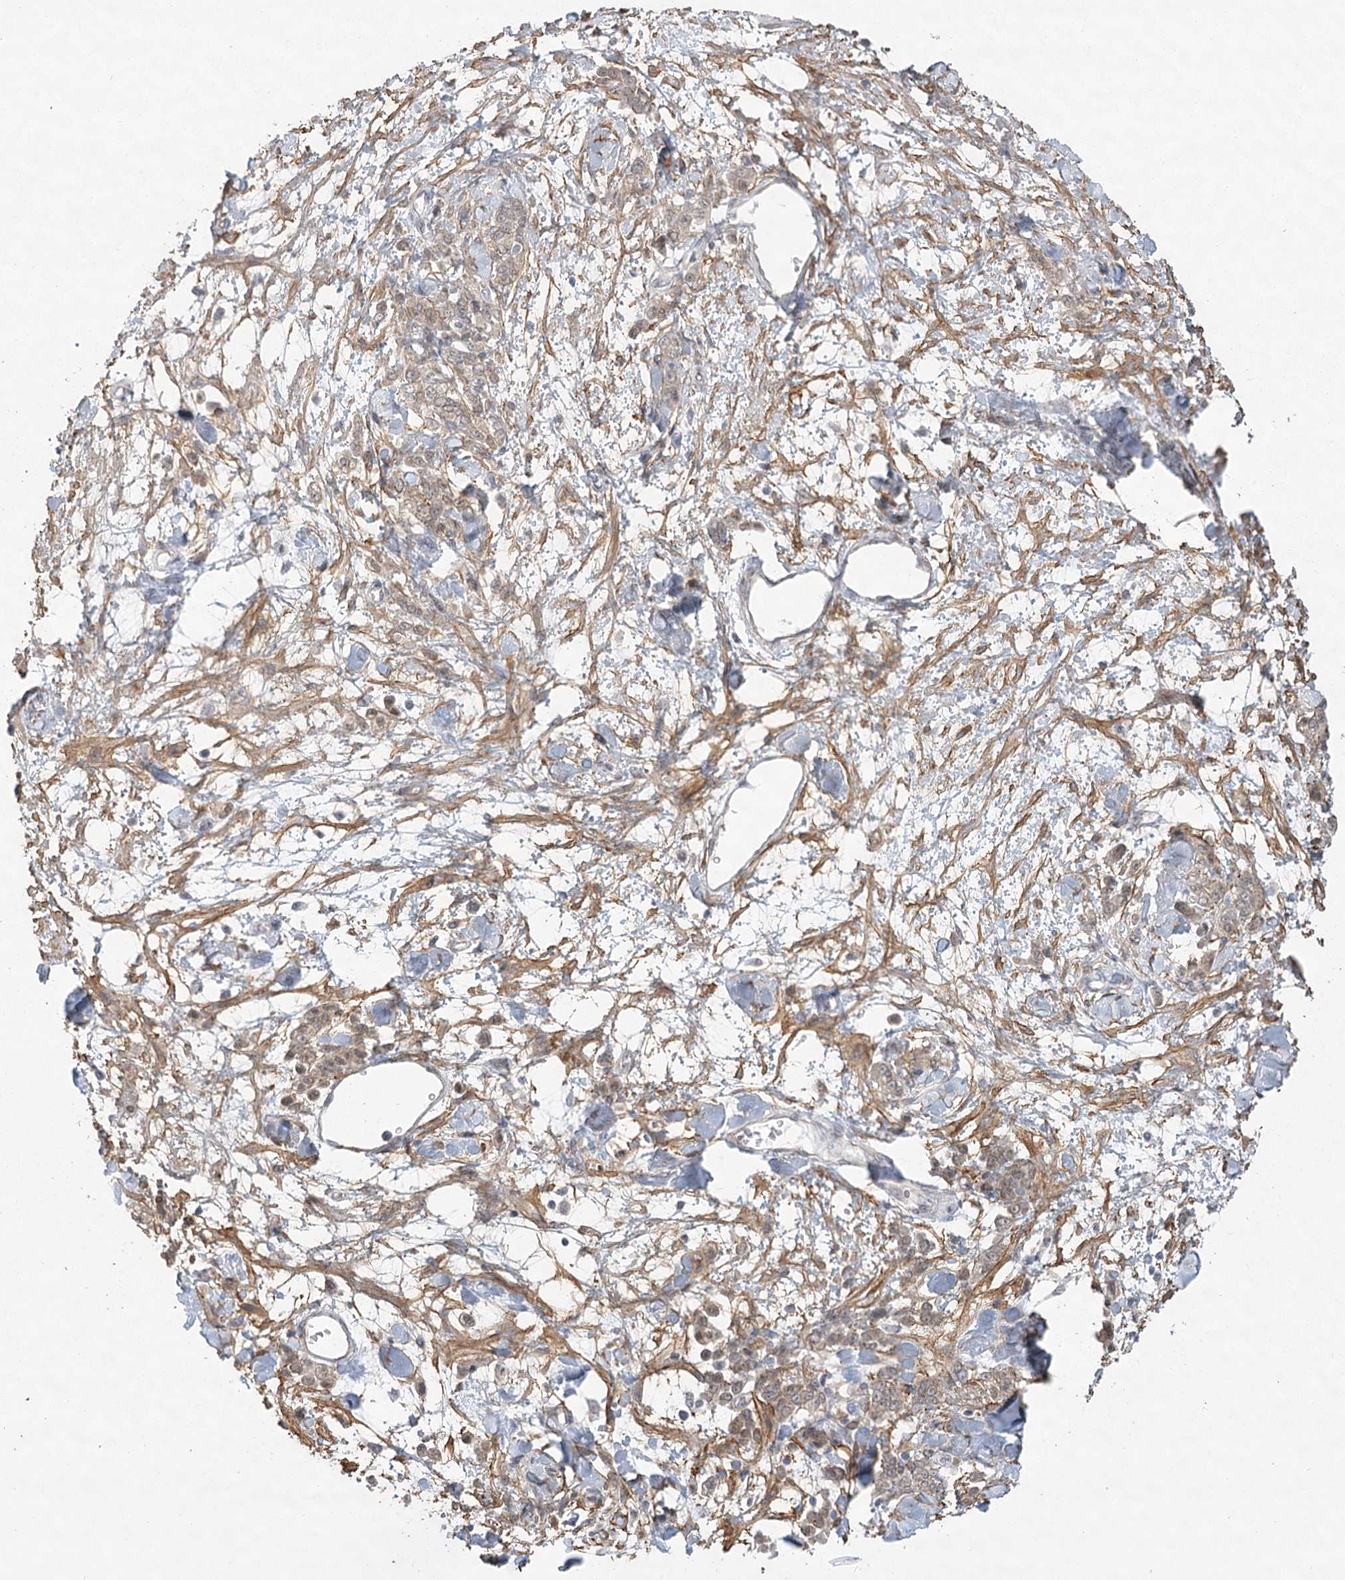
{"staining": {"intensity": "negative", "quantity": "none", "location": "none"}, "tissue": "stomach cancer", "cell_type": "Tumor cells", "image_type": "cancer", "snomed": [{"axis": "morphology", "description": "Normal tissue, NOS"}, {"axis": "morphology", "description": "Adenocarcinoma, NOS"}, {"axis": "topography", "description": "Stomach"}], "caption": "High power microscopy histopathology image of an immunohistochemistry photomicrograph of stomach cancer, revealing no significant expression in tumor cells.", "gene": "MED28", "patient": {"sex": "male", "age": 82}}